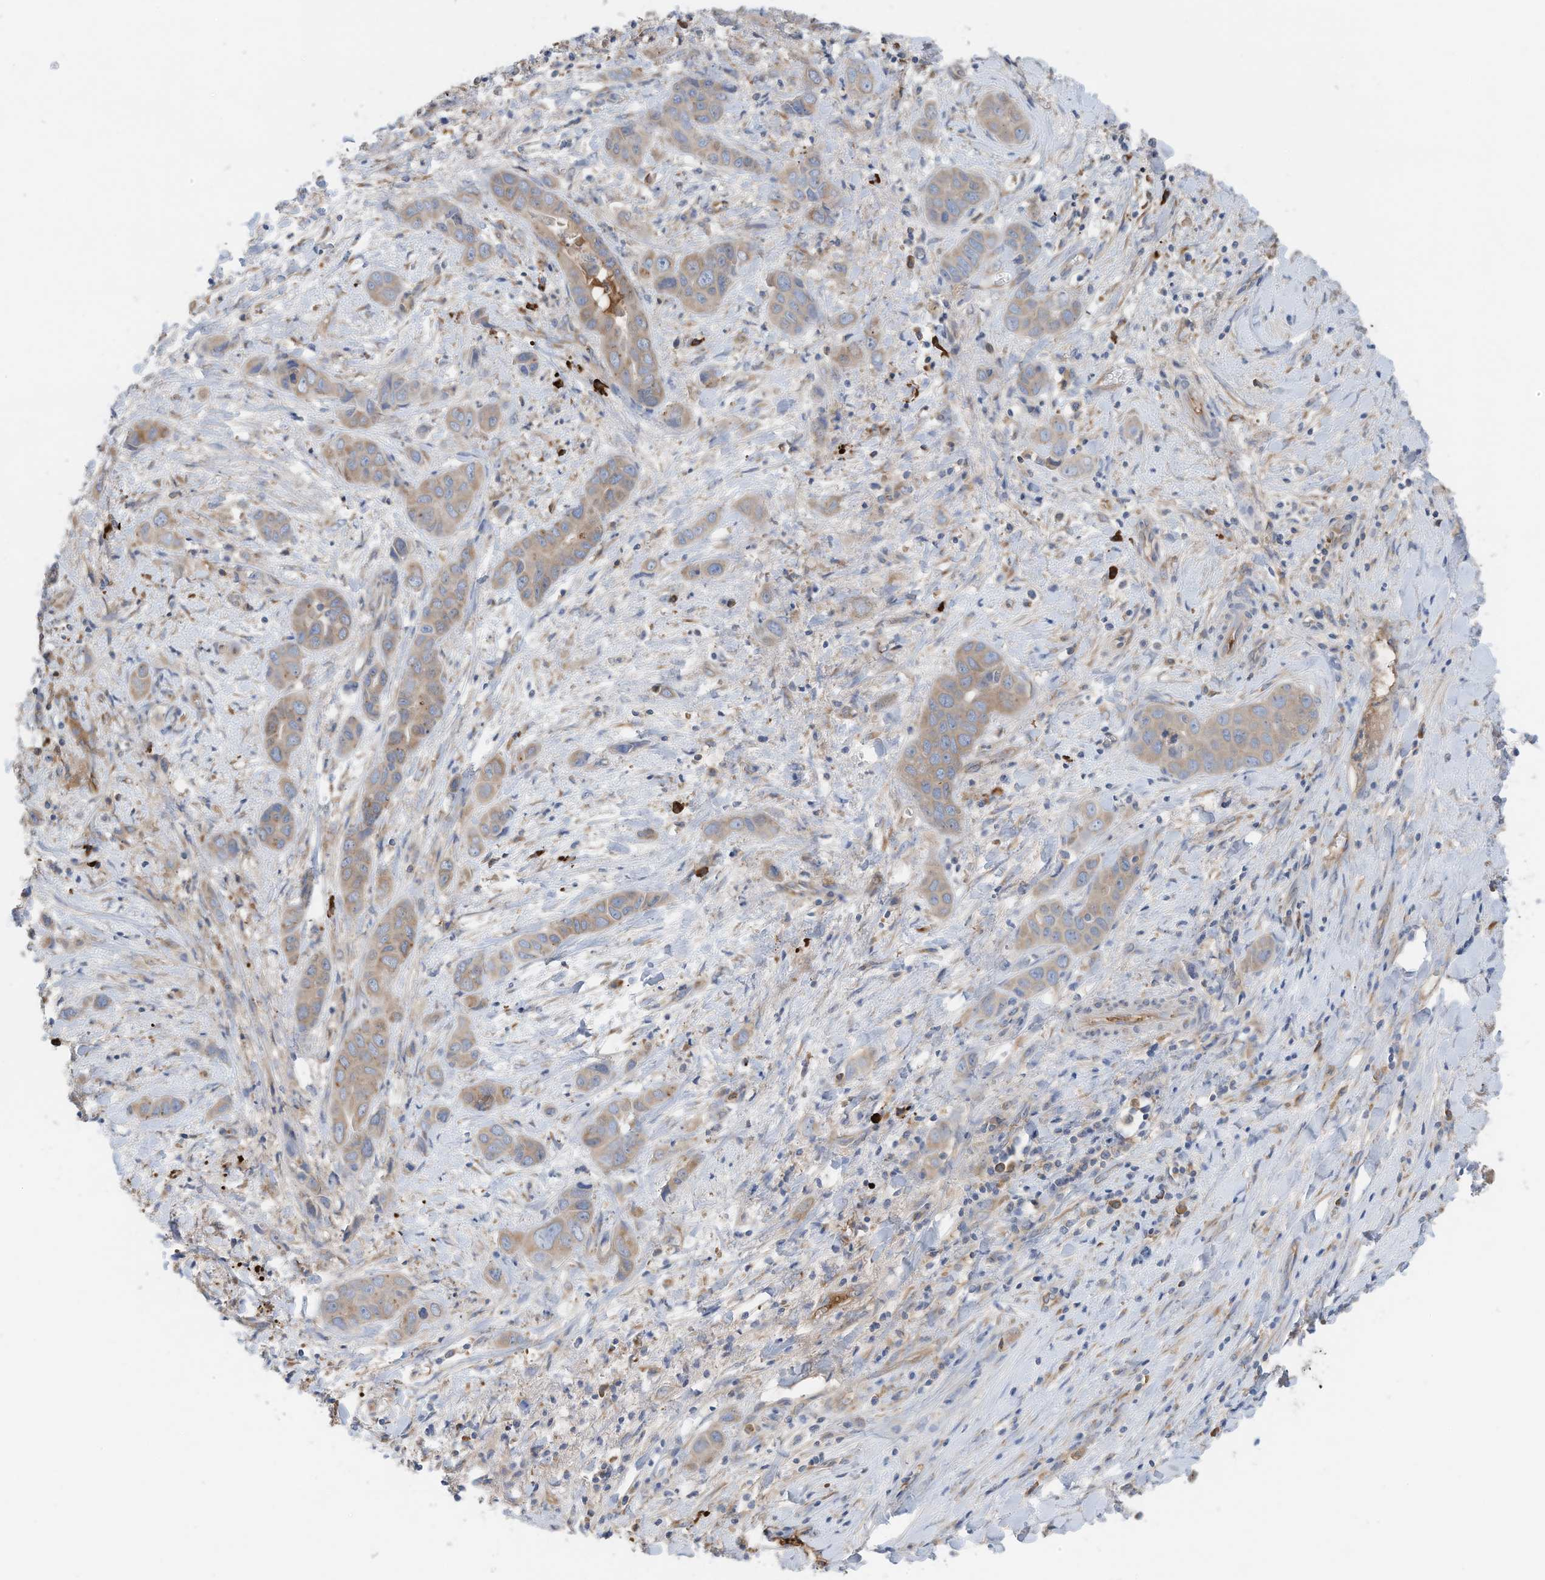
{"staining": {"intensity": "weak", "quantity": ">75%", "location": "cytoplasmic/membranous"}, "tissue": "liver cancer", "cell_type": "Tumor cells", "image_type": "cancer", "snomed": [{"axis": "morphology", "description": "Cholangiocarcinoma"}, {"axis": "topography", "description": "Liver"}], "caption": "A micrograph of human liver cancer stained for a protein shows weak cytoplasmic/membranous brown staining in tumor cells.", "gene": "SLC5A11", "patient": {"sex": "female", "age": 52}}